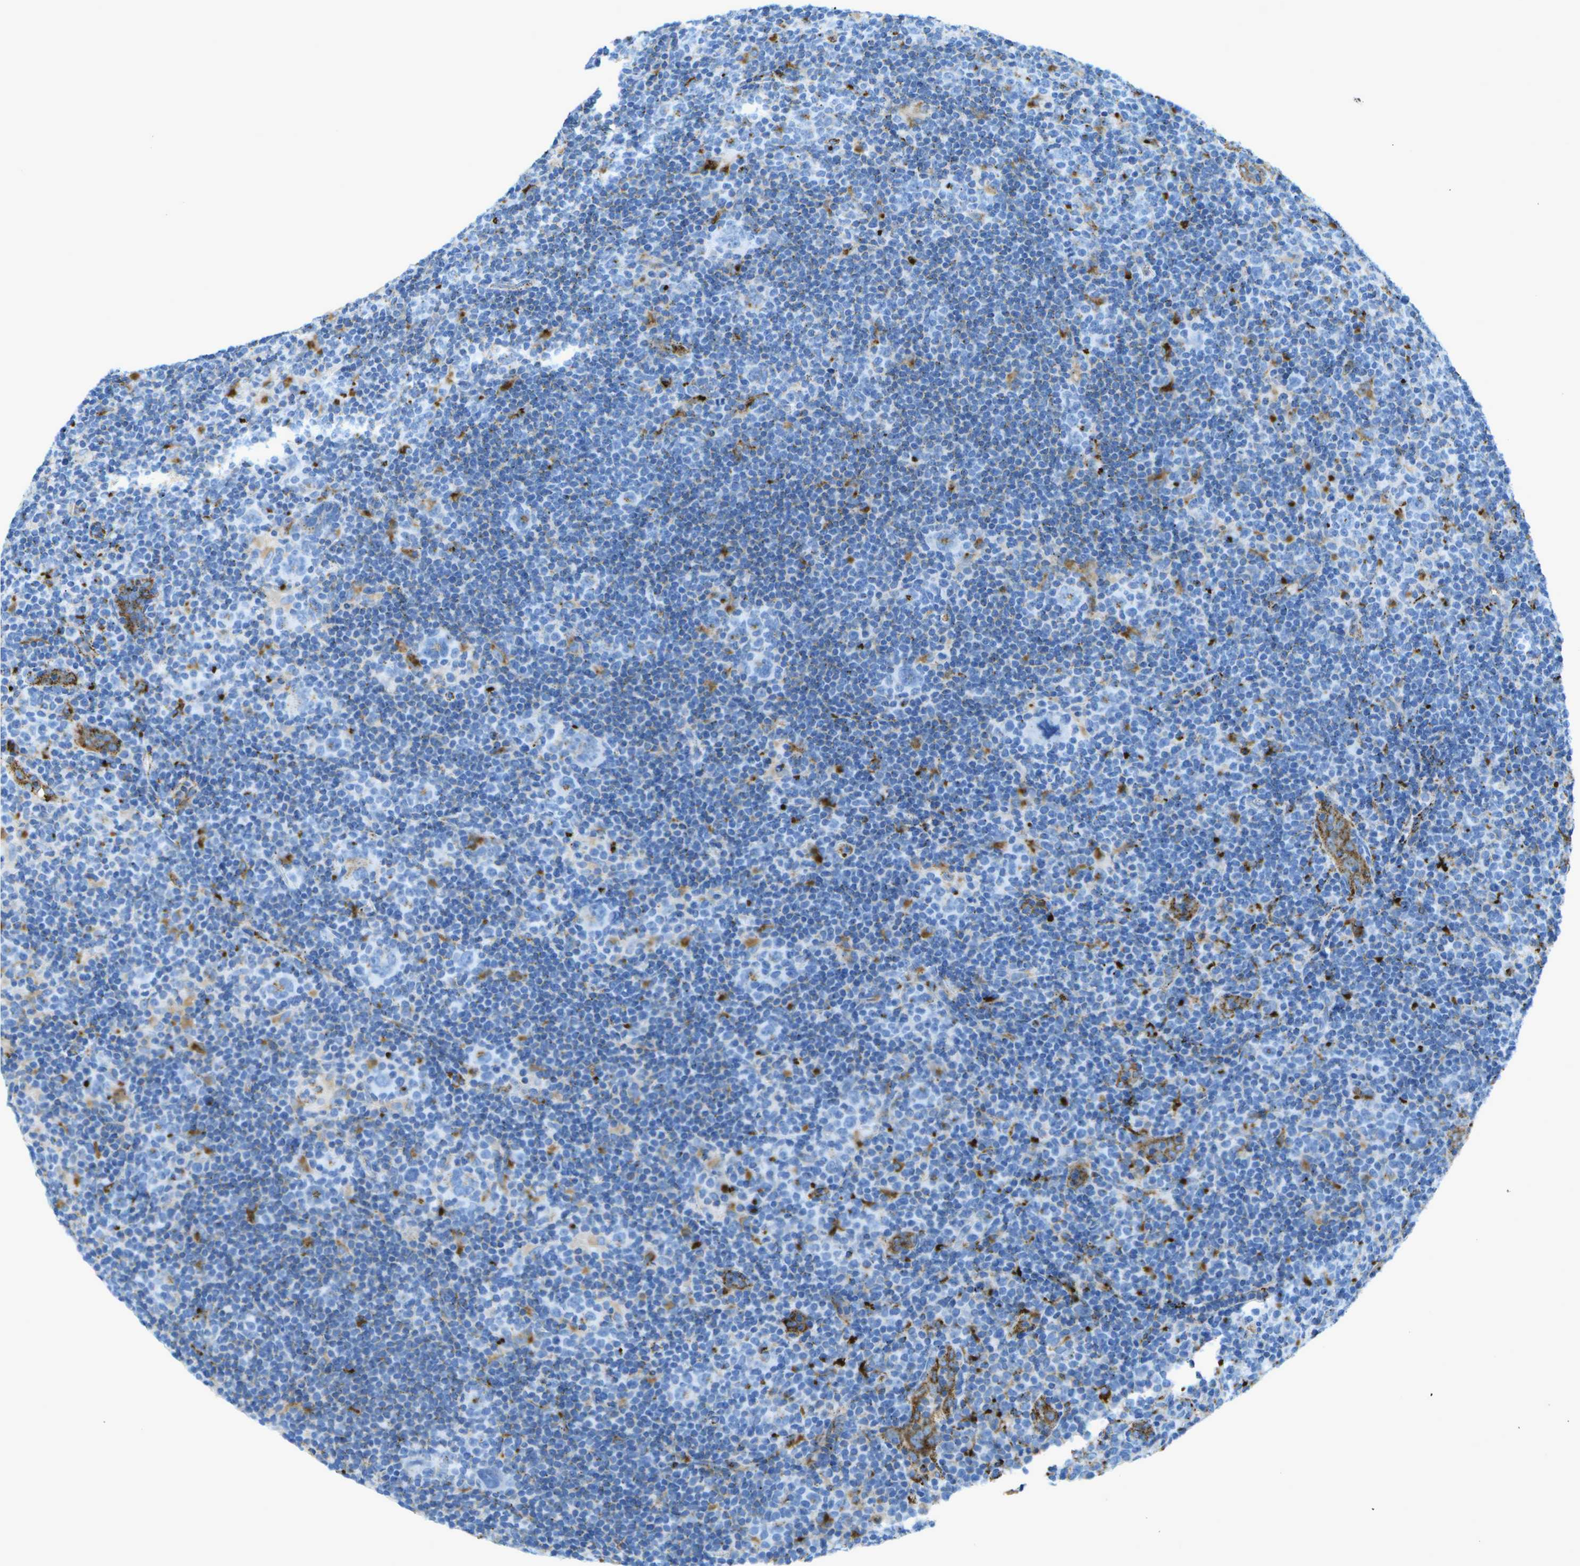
{"staining": {"intensity": "weak", "quantity": "<25%", "location": "cytoplasmic/membranous"}, "tissue": "lymphoma", "cell_type": "Tumor cells", "image_type": "cancer", "snomed": [{"axis": "morphology", "description": "Hodgkin's disease, NOS"}, {"axis": "topography", "description": "Lymph node"}], "caption": "High power microscopy photomicrograph of an IHC histopathology image of Hodgkin's disease, revealing no significant expression in tumor cells.", "gene": "PRCP", "patient": {"sex": "female", "age": 57}}